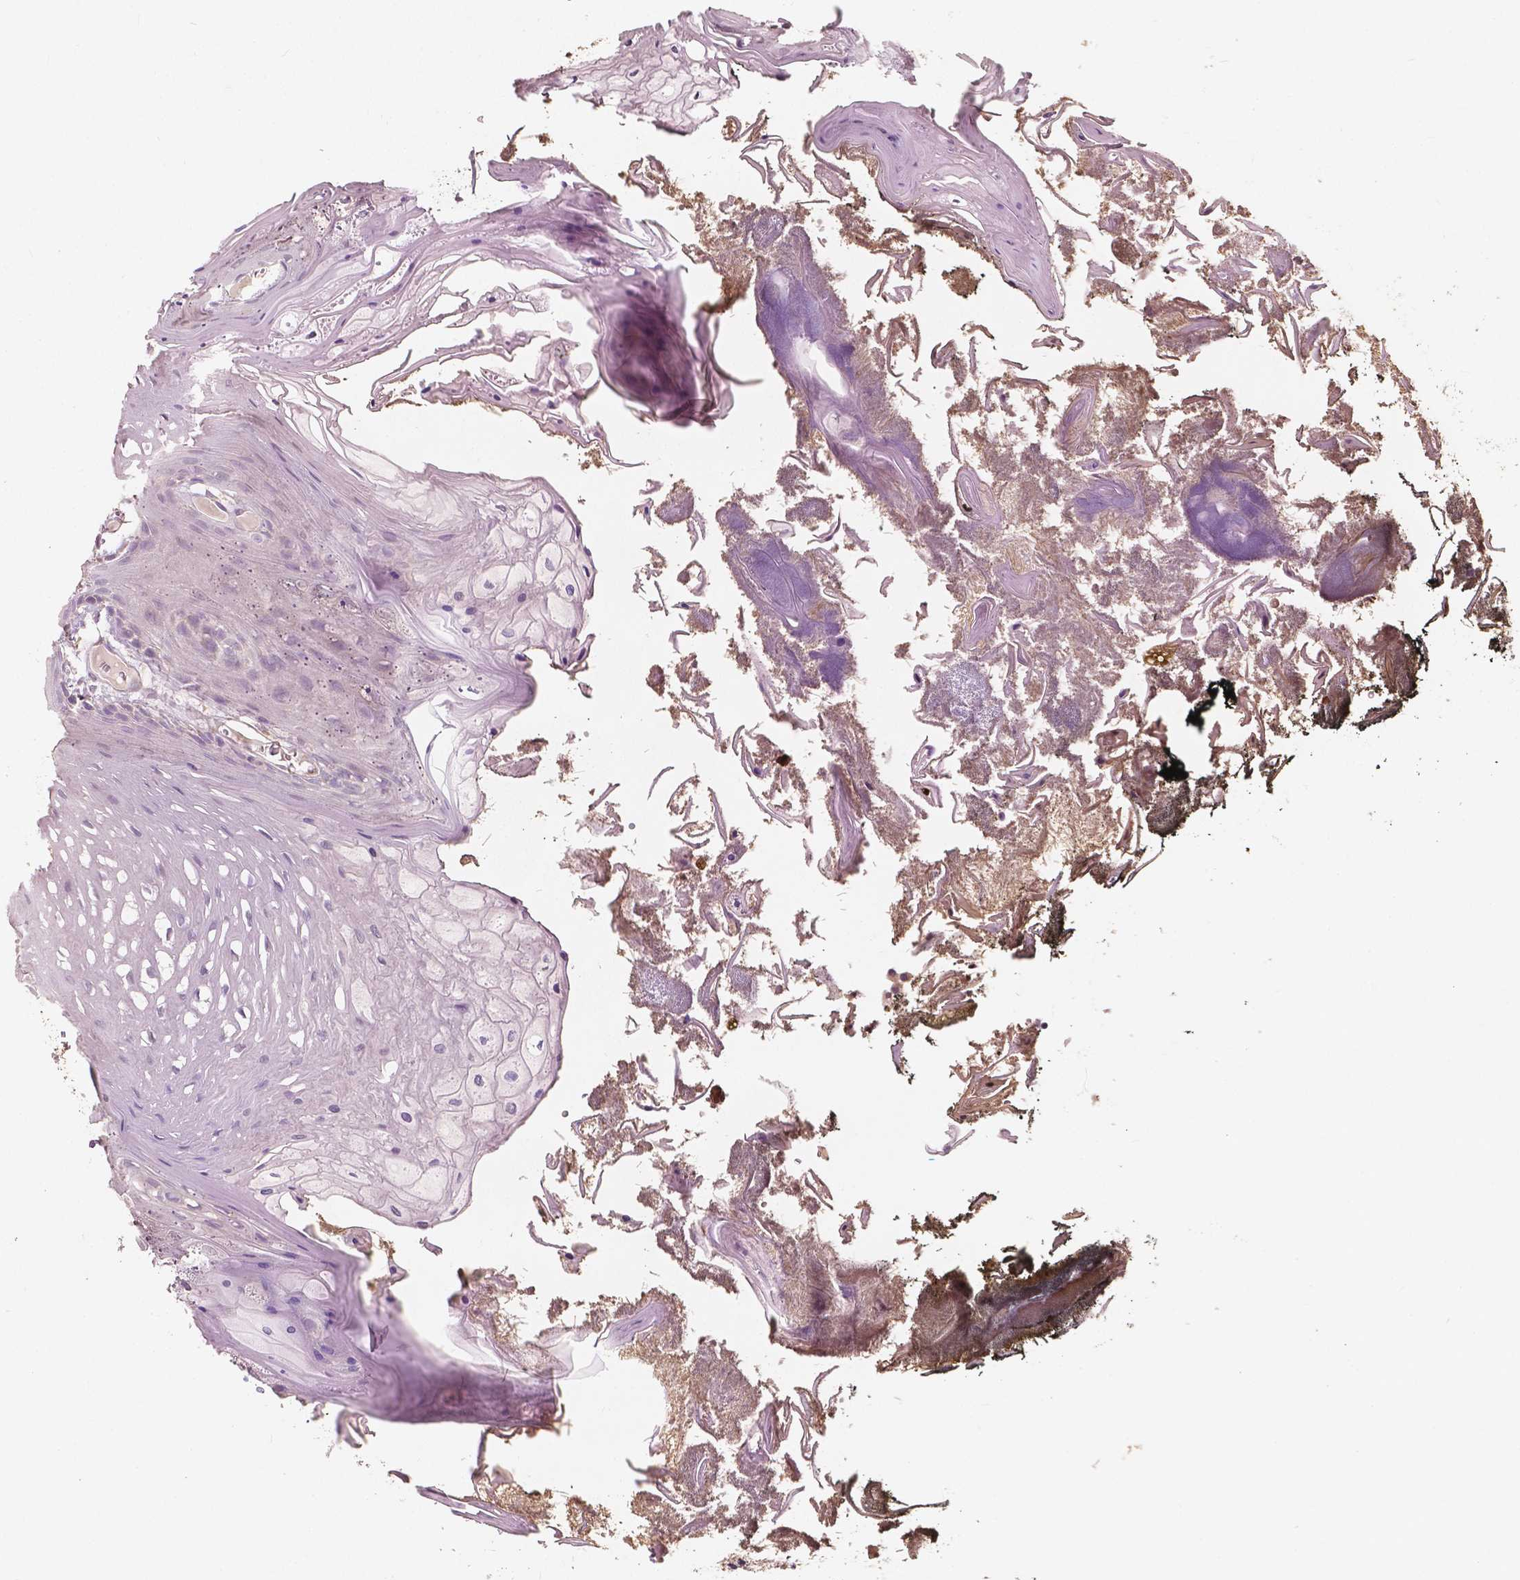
{"staining": {"intensity": "negative", "quantity": "none", "location": "none"}, "tissue": "oral mucosa", "cell_type": "Squamous epithelial cells", "image_type": "normal", "snomed": [{"axis": "morphology", "description": "Normal tissue, NOS"}, {"axis": "topography", "description": "Oral tissue"}], "caption": "This is an IHC micrograph of unremarkable human oral mucosa. There is no positivity in squamous epithelial cells.", "gene": "NPC1L1", "patient": {"sex": "male", "age": 9}}